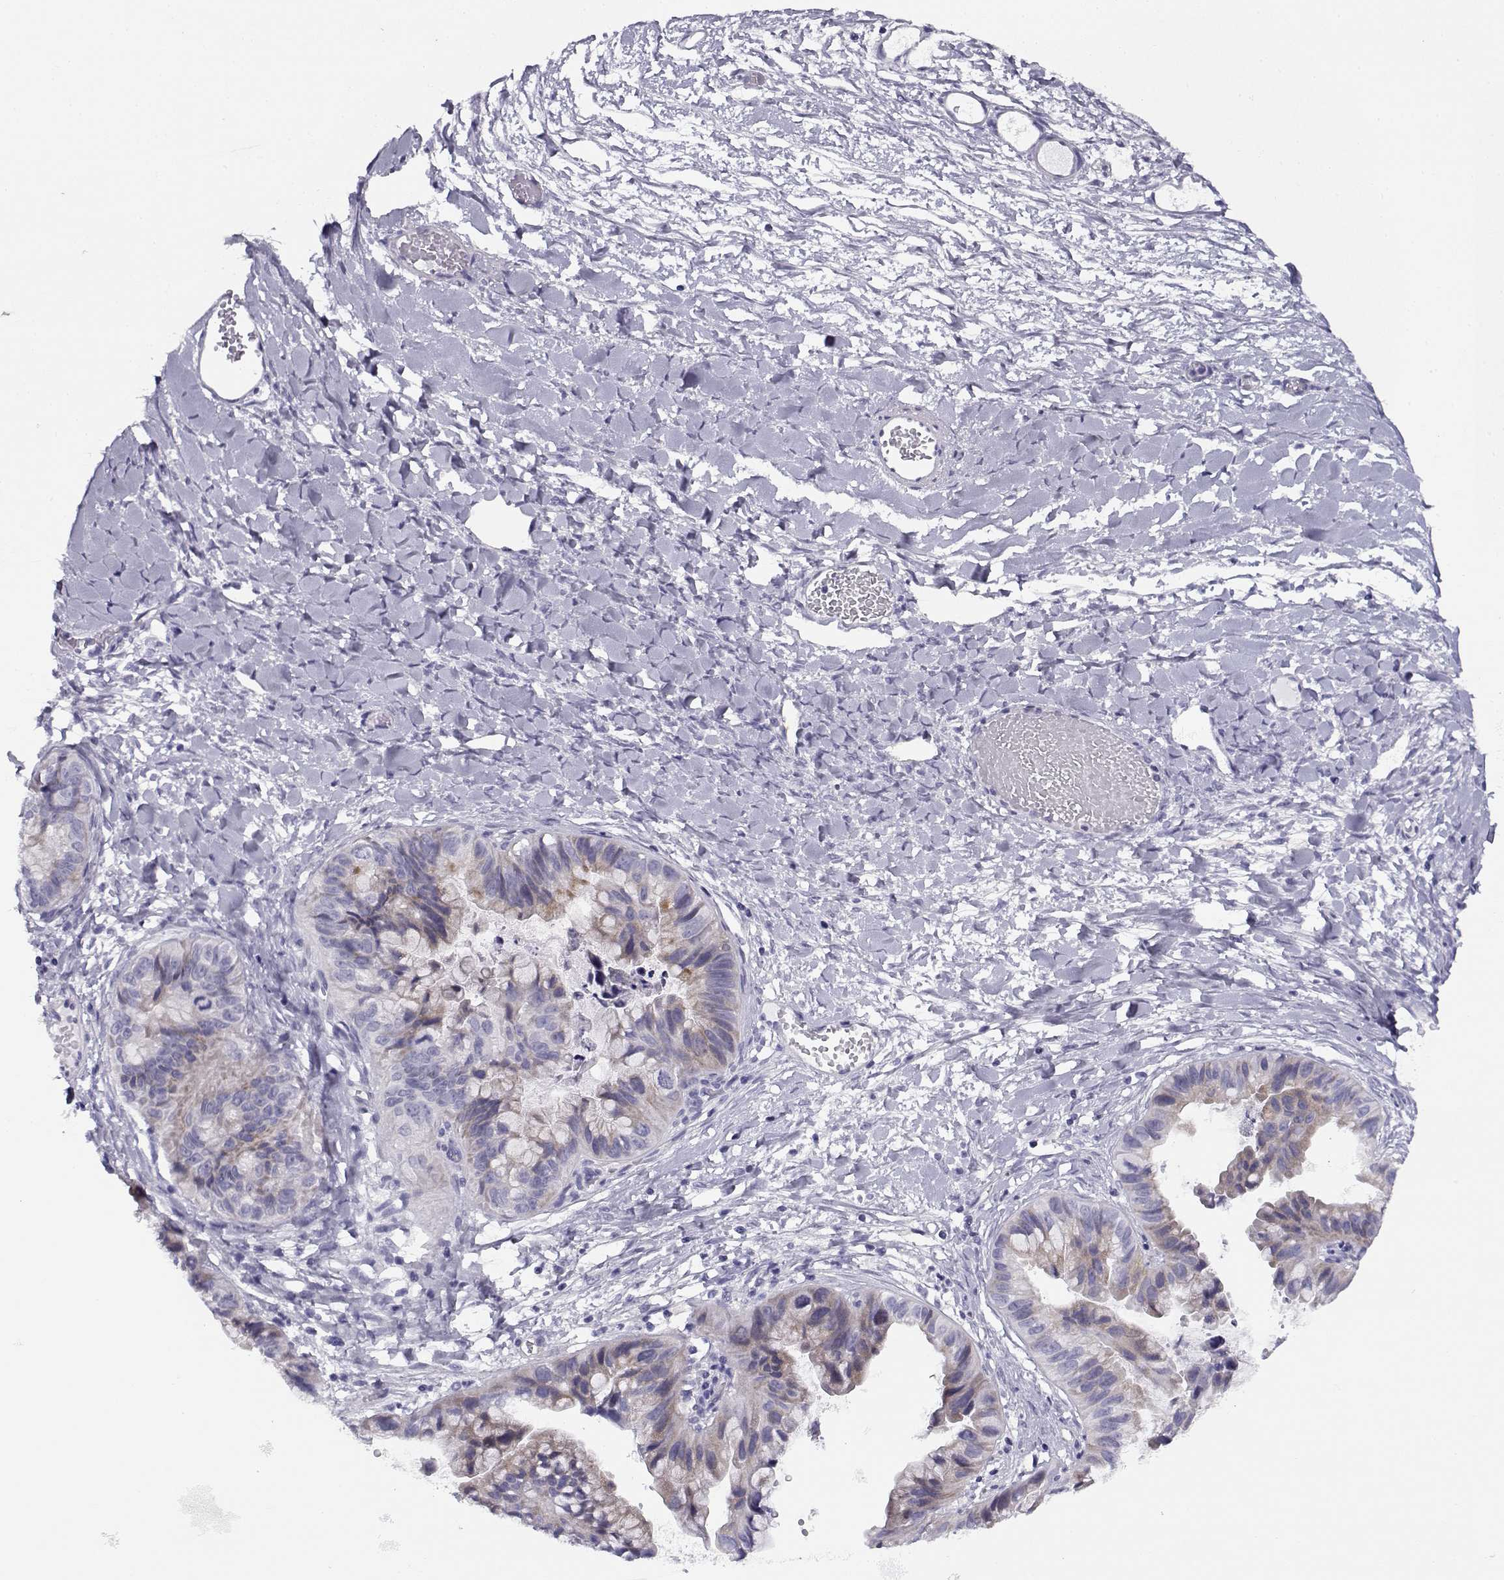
{"staining": {"intensity": "weak", "quantity": "25%-75%", "location": "cytoplasmic/membranous"}, "tissue": "ovarian cancer", "cell_type": "Tumor cells", "image_type": "cancer", "snomed": [{"axis": "morphology", "description": "Cystadenocarcinoma, mucinous, NOS"}, {"axis": "topography", "description": "Ovary"}], "caption": "Mucinous cystadenocarcinoma (ovarian) stained with DAB (3,3'-diaminobenzidine) immunohistochemistry displays low levels of weak cytoplasmic/membranous expression in approximately 25%-75% of tumor cells.", "gene": "CREB3L3", "patient": {"sex": "female", "age": 76}}